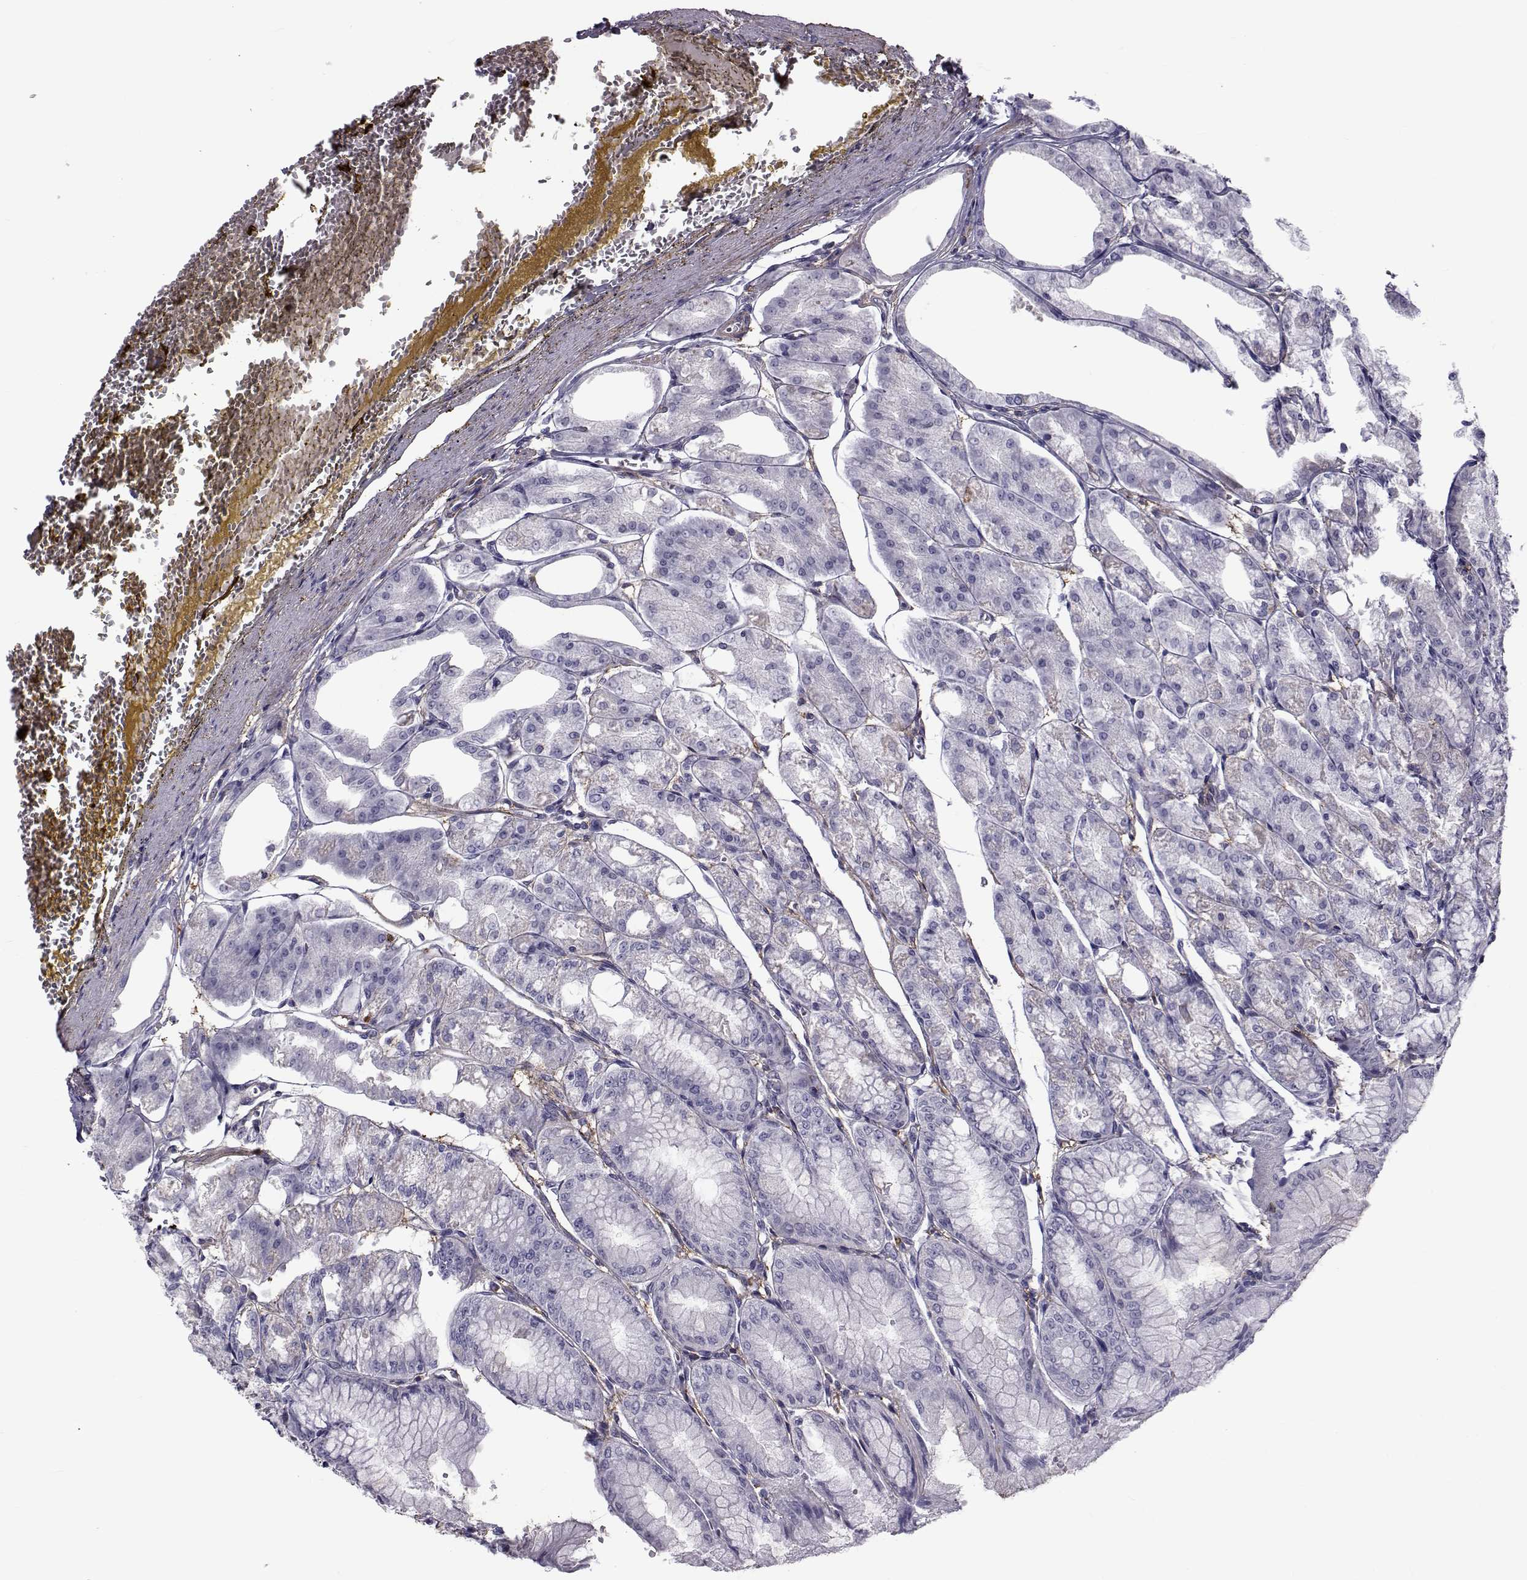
{"staining": {"intensity": "weak", "quantity": "25%-75%", "location": "cytoplasmic/membranous"}, "tissue": "stomach", "cell_type": "Glandular cells", "image_type": "normal", "snomed": [{"axis": "morphology", "description": "Normal tissue, NOS"}, {"axis": "topography", "description": "Stomach, lower"}], "caption": "Immunohistochemistry (IHC) image of normal stomach: human stomach stained using IHC exhibits low levels of weak protein expression localized specifically in the cytoplasmic/membranous of glandular cells, appearing as a cytoplasmic/membranous brown color.", "gene": "LRRC27", "patient": {"sex": "male", "age": 71}}